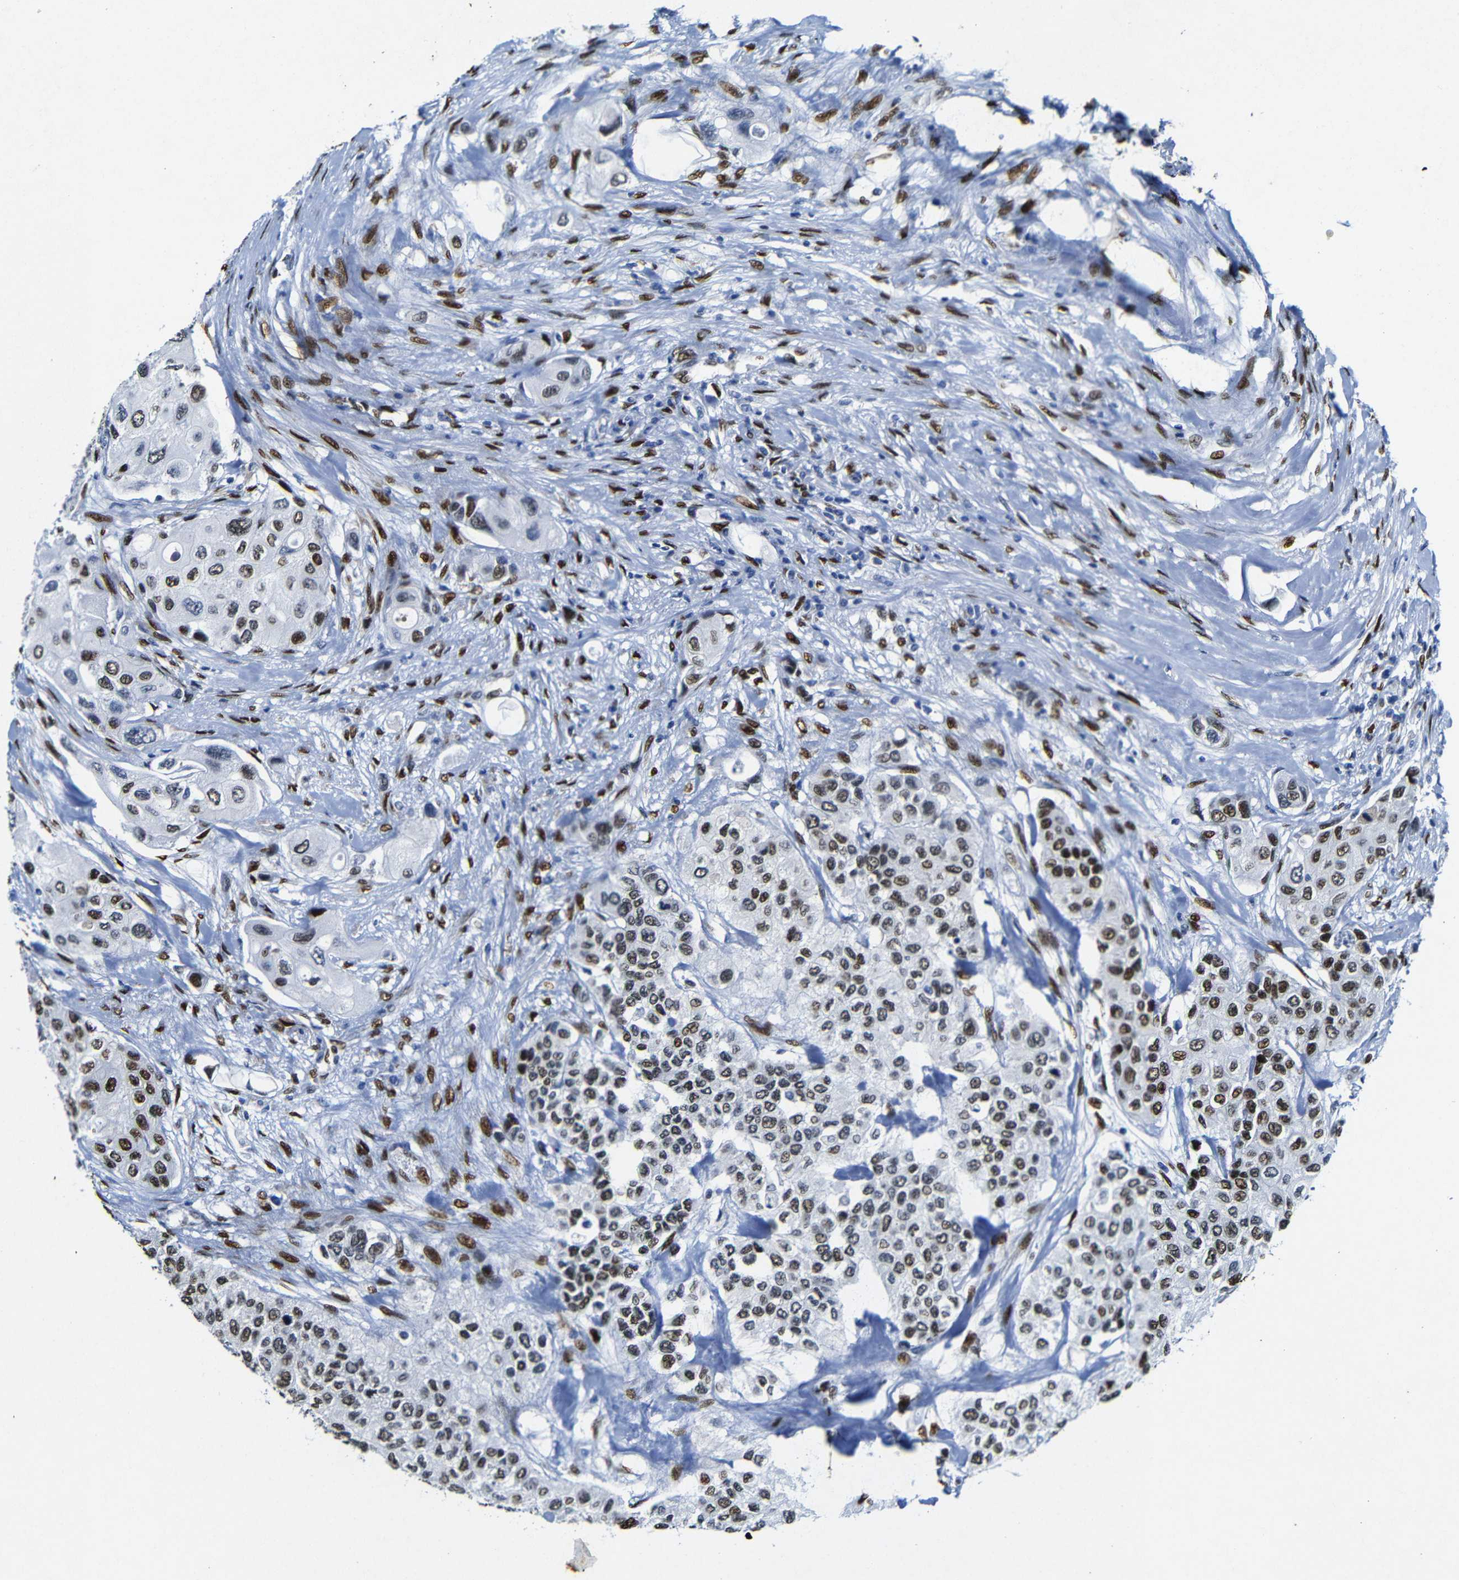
{"staining": {"intensity": "moderate", "quantity": ">75%", "location": "nuclear"}, "tissue": "urothelial cancer", "cell_type": "Tumor cells", "image_type": "cancer", "snomed": [{"axis": "morphology", "description": "Urothelial carcinoma, High grade"}, {"axis": "topography", "description": "Urinary bladder"}], "caption": "Immunohistochemical staining of urothelial cancer demonstrates moderate nuclear protein staining in approximately >75% of tumor cells.", "gene": "FOSL2", "patient": {"sex": "female", "age": 56}}